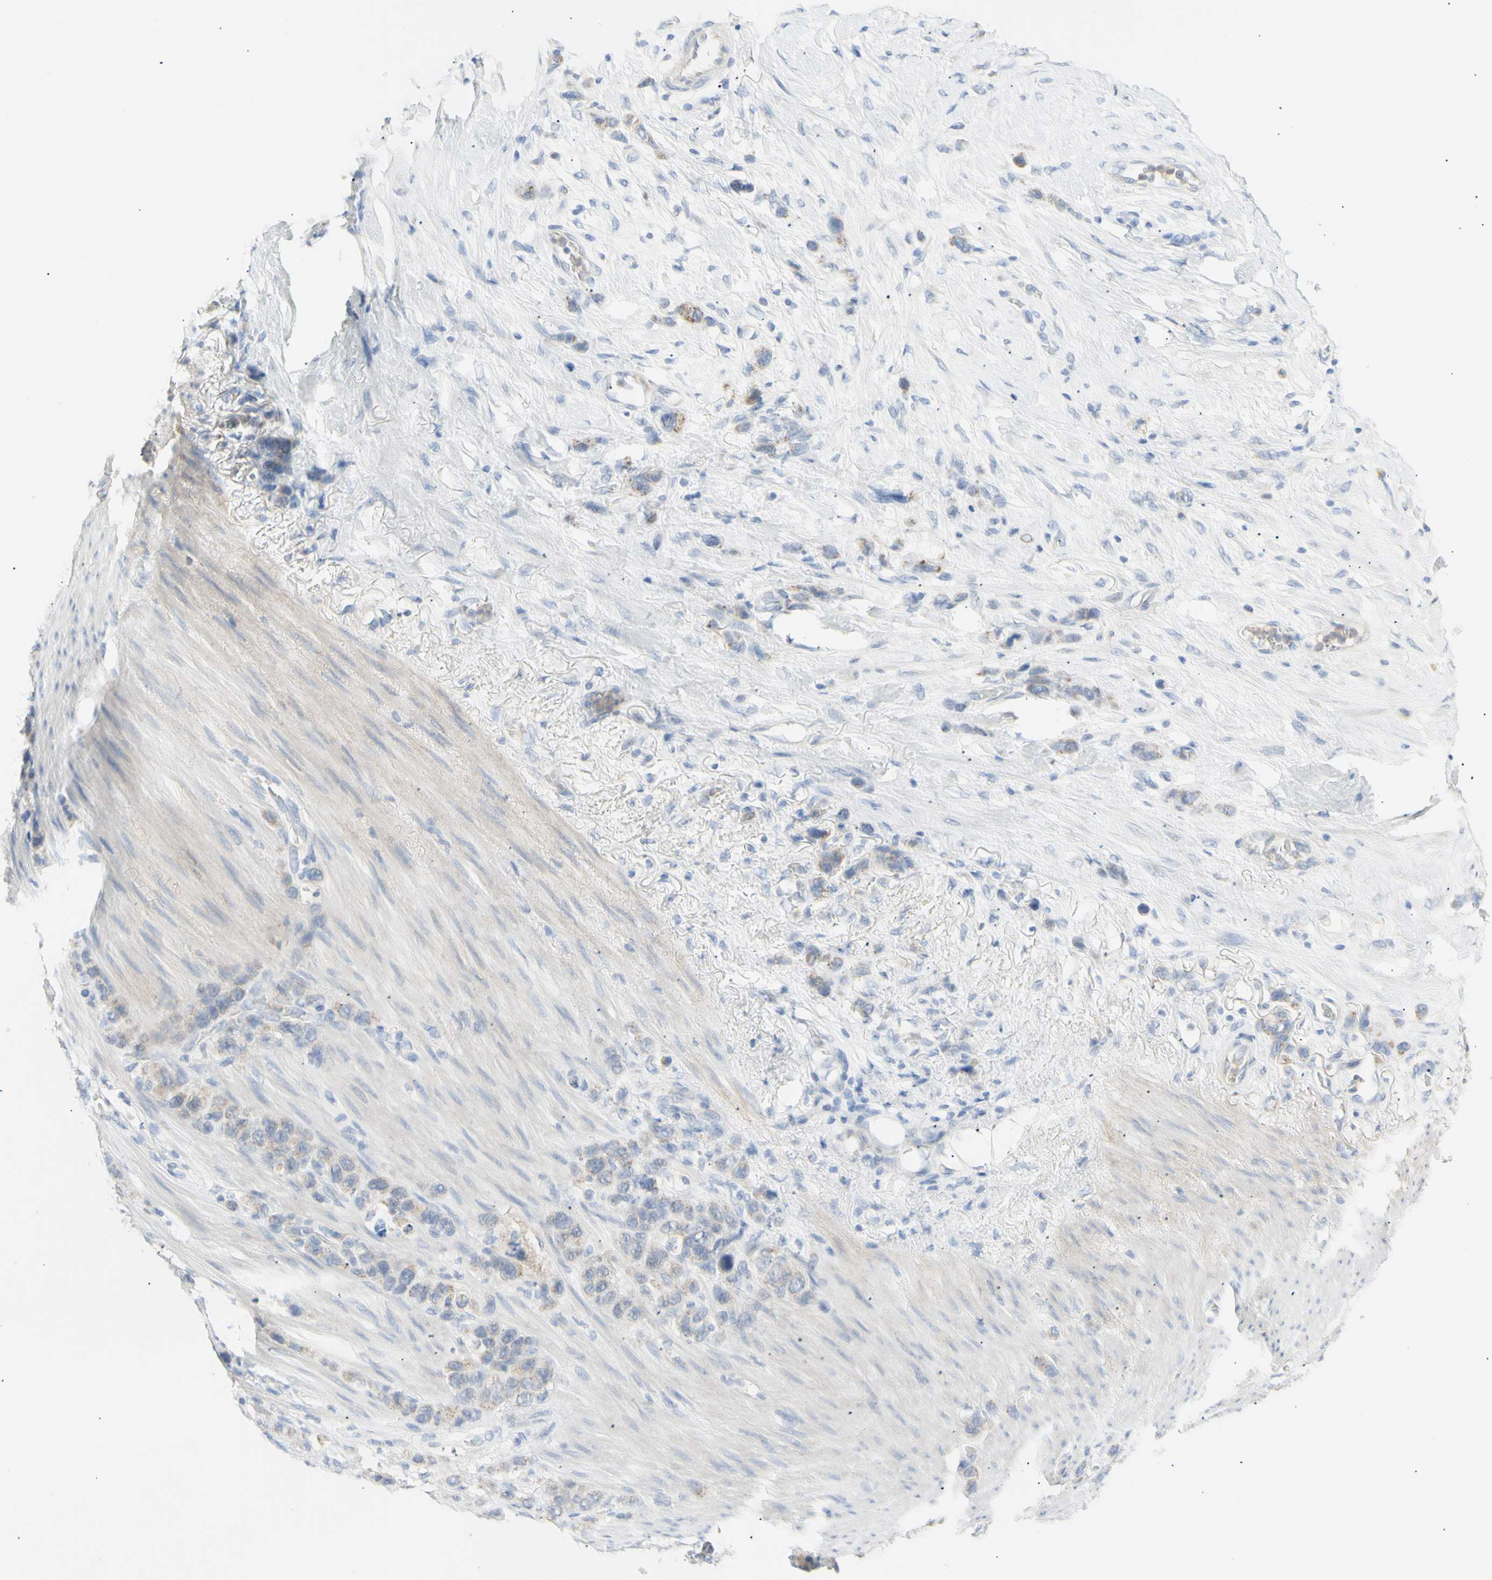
{"staining": {"intensity": "moderate", "quantity": "25%-75%", "location": "cytoplasmic/membranous"}, "tissue": "stomach cancer", "cell_type": "Tumor cells", "image_type": "cancer", "snomed": [{"axis": "morphology", "description": "Adenocarcinoma, NOS"}, {"axis": "morphology", "description": "Adenocarcinoma, High grade"}, {"axis": "topography", "description": "Stomach, upper"}, {"axis": "topography", "description": "Stomach, lower"}], "caption": "About 25%-75% of tumor cells in human stomach cancer (adenocarcinoma) show moderate cytoplasmic/membranous protein expression as visualized by brown immunohistochemical staining.", "gene": "B4GALNT3", "patient": {"sex": "female", "age": 65}}